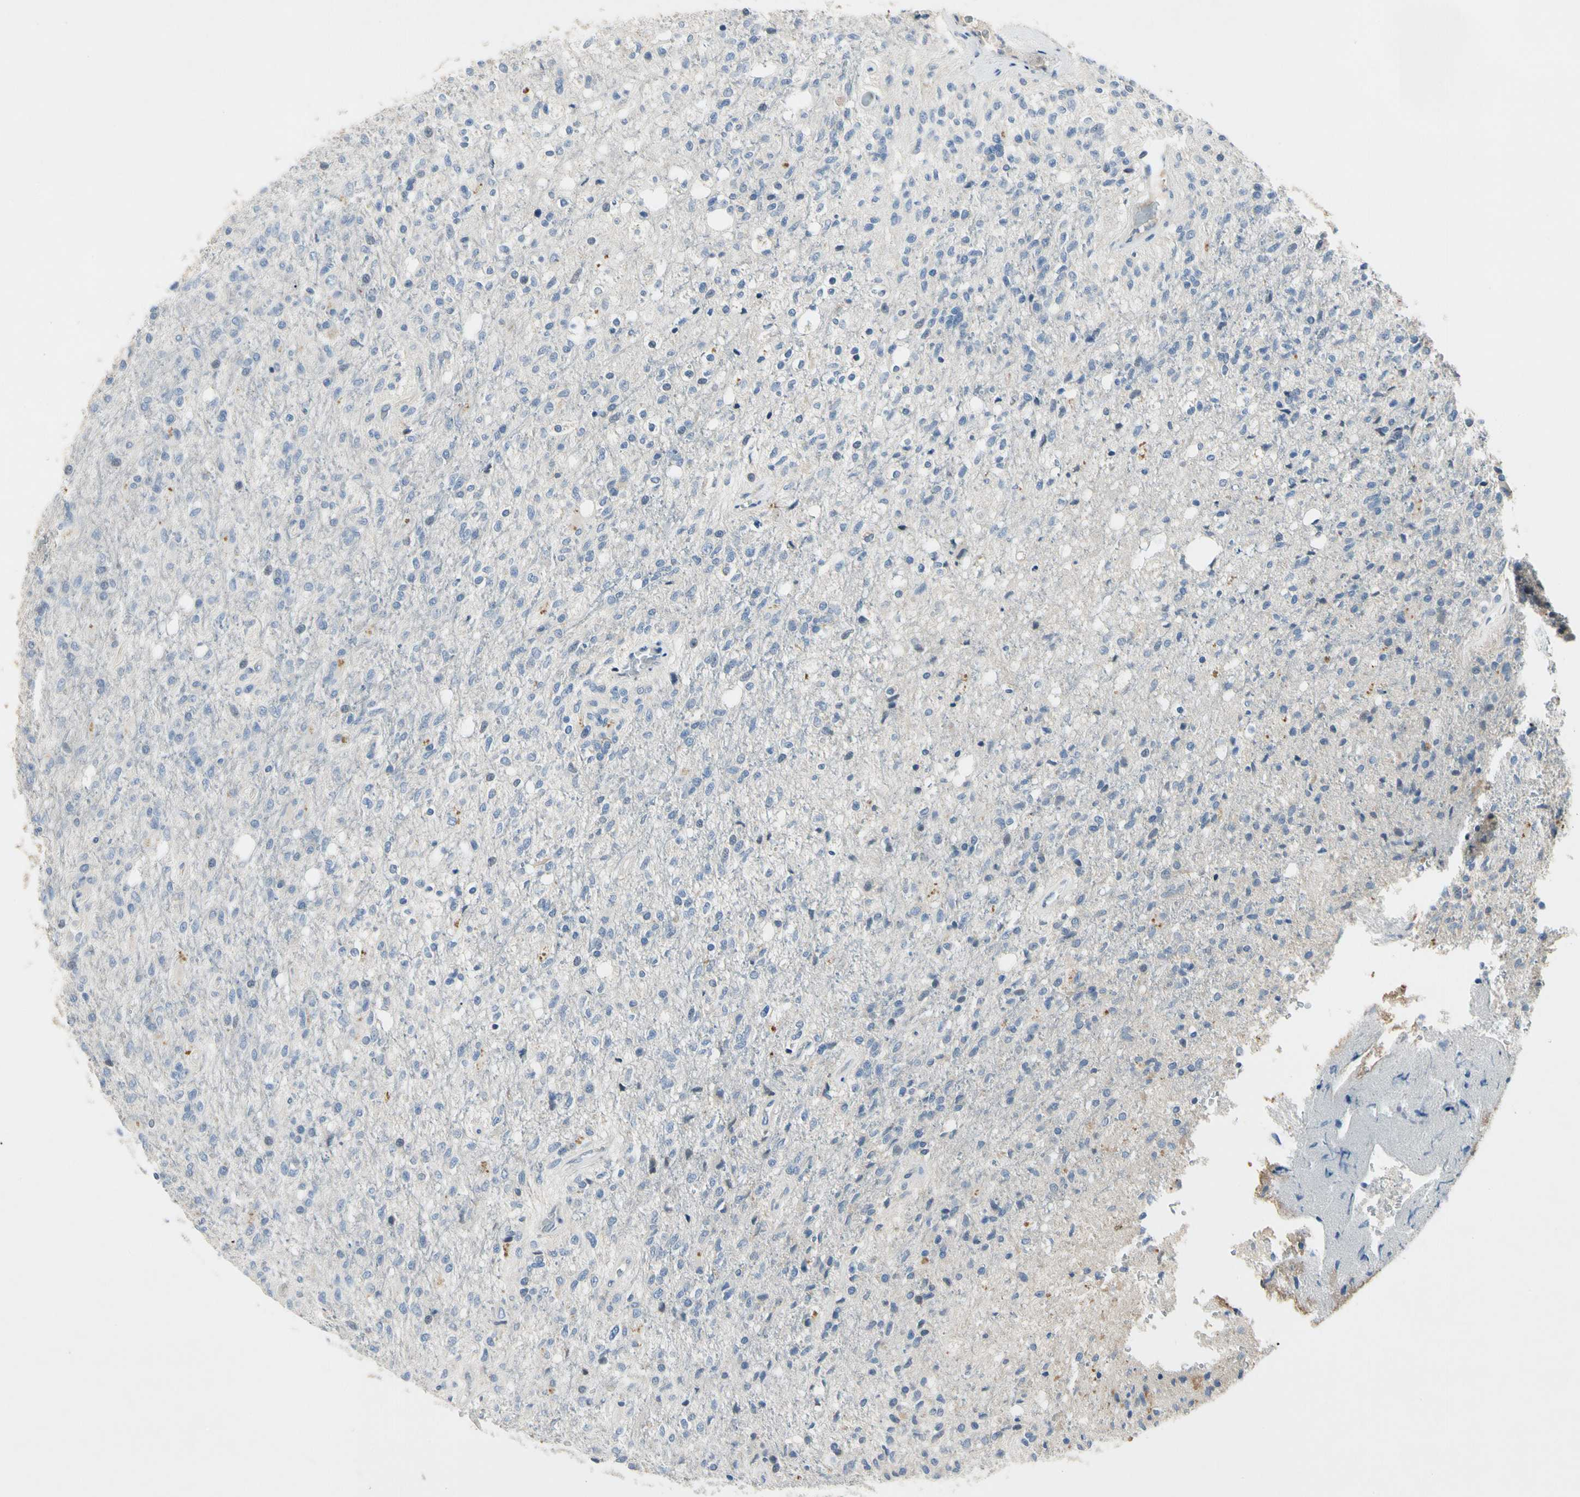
{"staining": {"intensity": "negative", "quantity": "none", "location": "none"}, "tissue": "glioma", "cell_type": "Tumor cells", "image_type": "cancer", "snomed": [{"axis": "morphology", "description": "Normal tissue, NOS"}, {"axis": "morphology", "description": "Glioma, malignant, High grade"}, {"axis": "topography", "description": "Cerebral cortex"}], "caption": "High power microscopy micrograph of an immunohistochemistry (IHC) micrograph of glioma, revealing no significant expression in tumor cells.", "gene": "GAS6", "patient": {"sex": "male", "age": 77}}